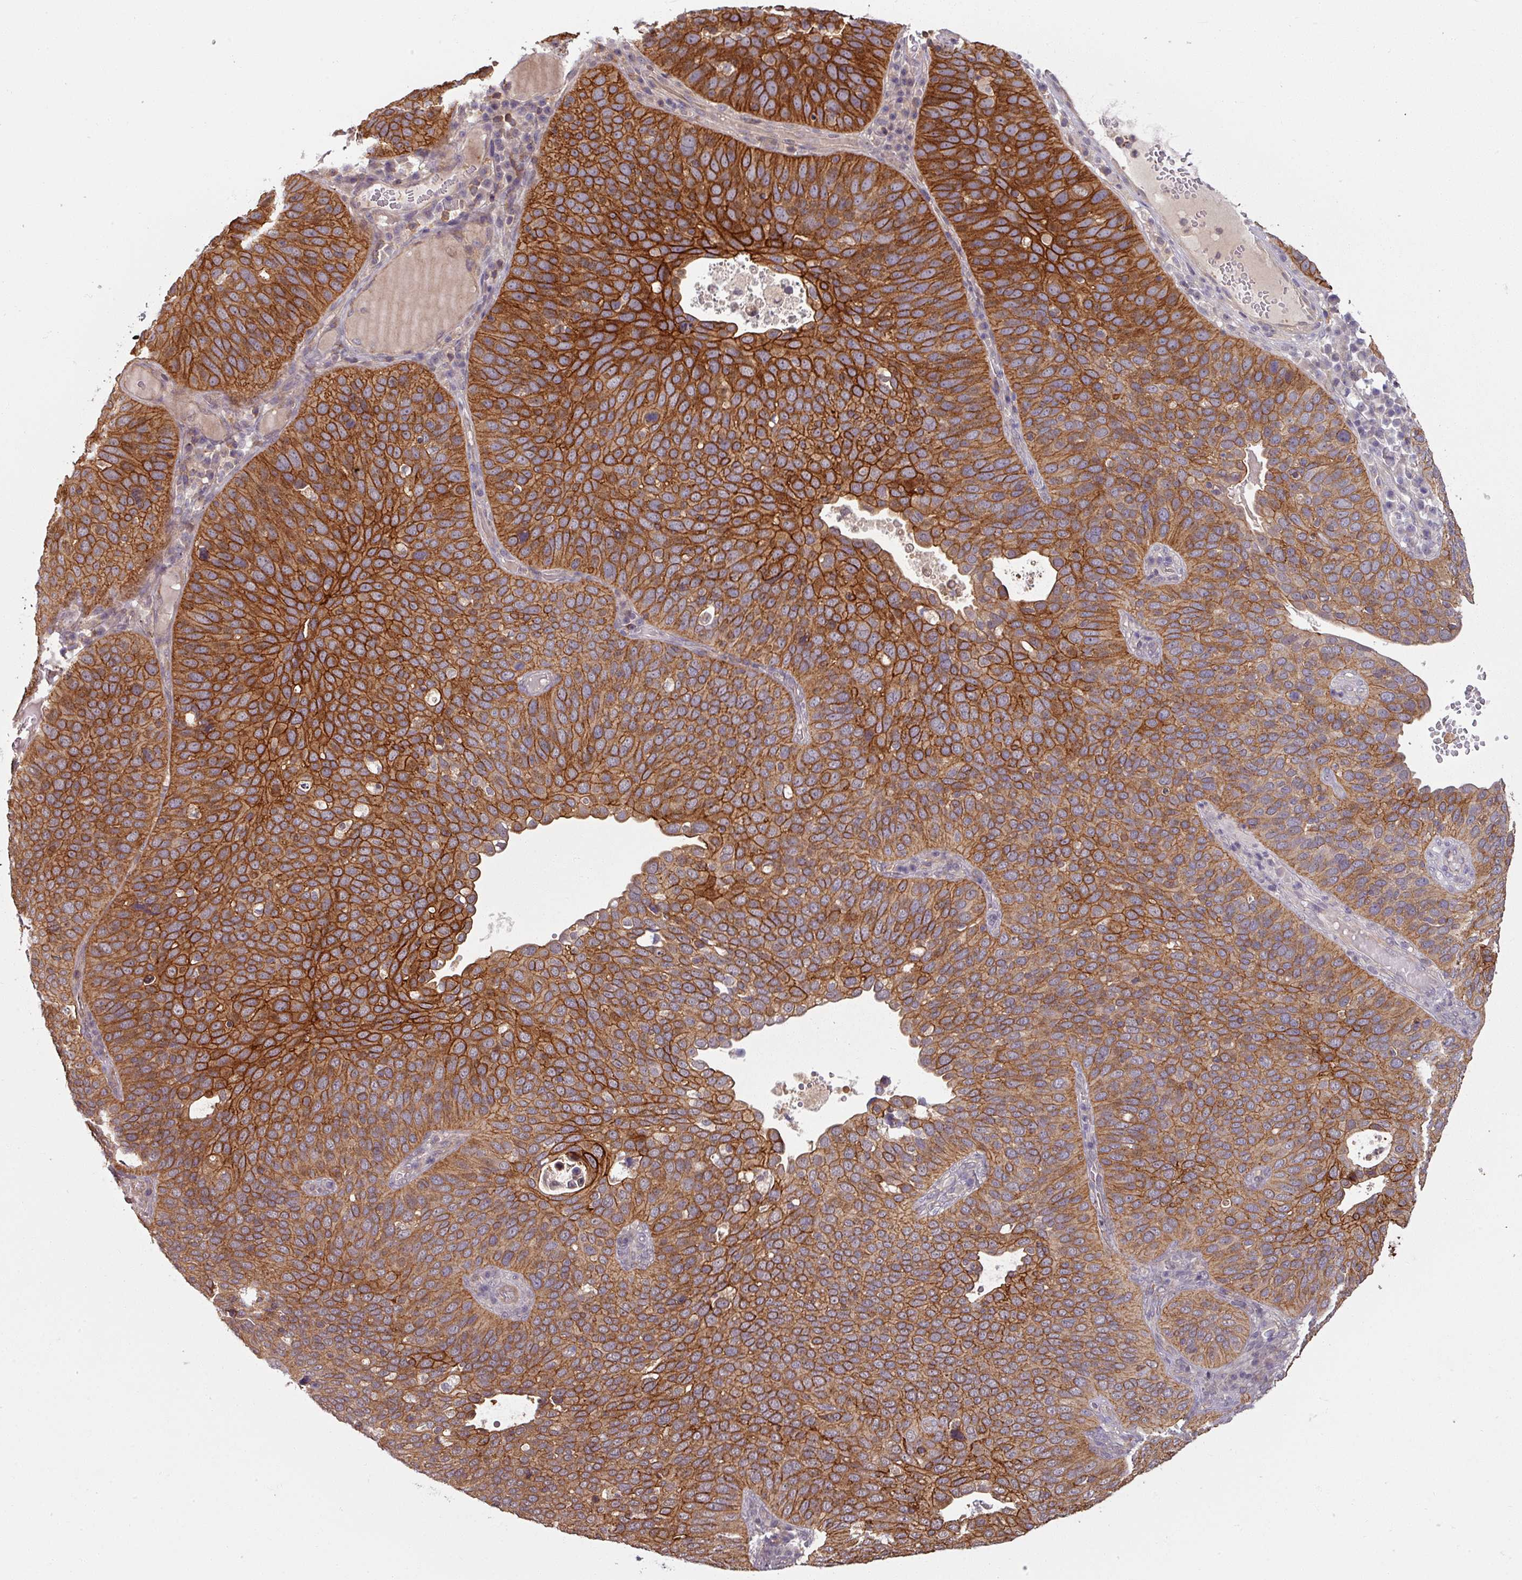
{"staining": {"intensity": "strong", "quantity": ">75%", "location": "cytoplasmic/membranous"}, "tissue": "cervical cancer", "cell_type": "Tumor cells", "image_type": "cancer", "snomed": [{"axis": "morphology", "description": "Squamous cell carcinoma, NOS"}, {"axis": "topography", "description": "Cervix"}], "caption": "The image demonstrates staining of cervical cancer (squamous cell carcinoma), revealing strong cytoplasmic/membranous protein positivity (brown color) within tumor cells.", "gene": "TUSC3", "patient": {"sex": "female", "age": 36}}